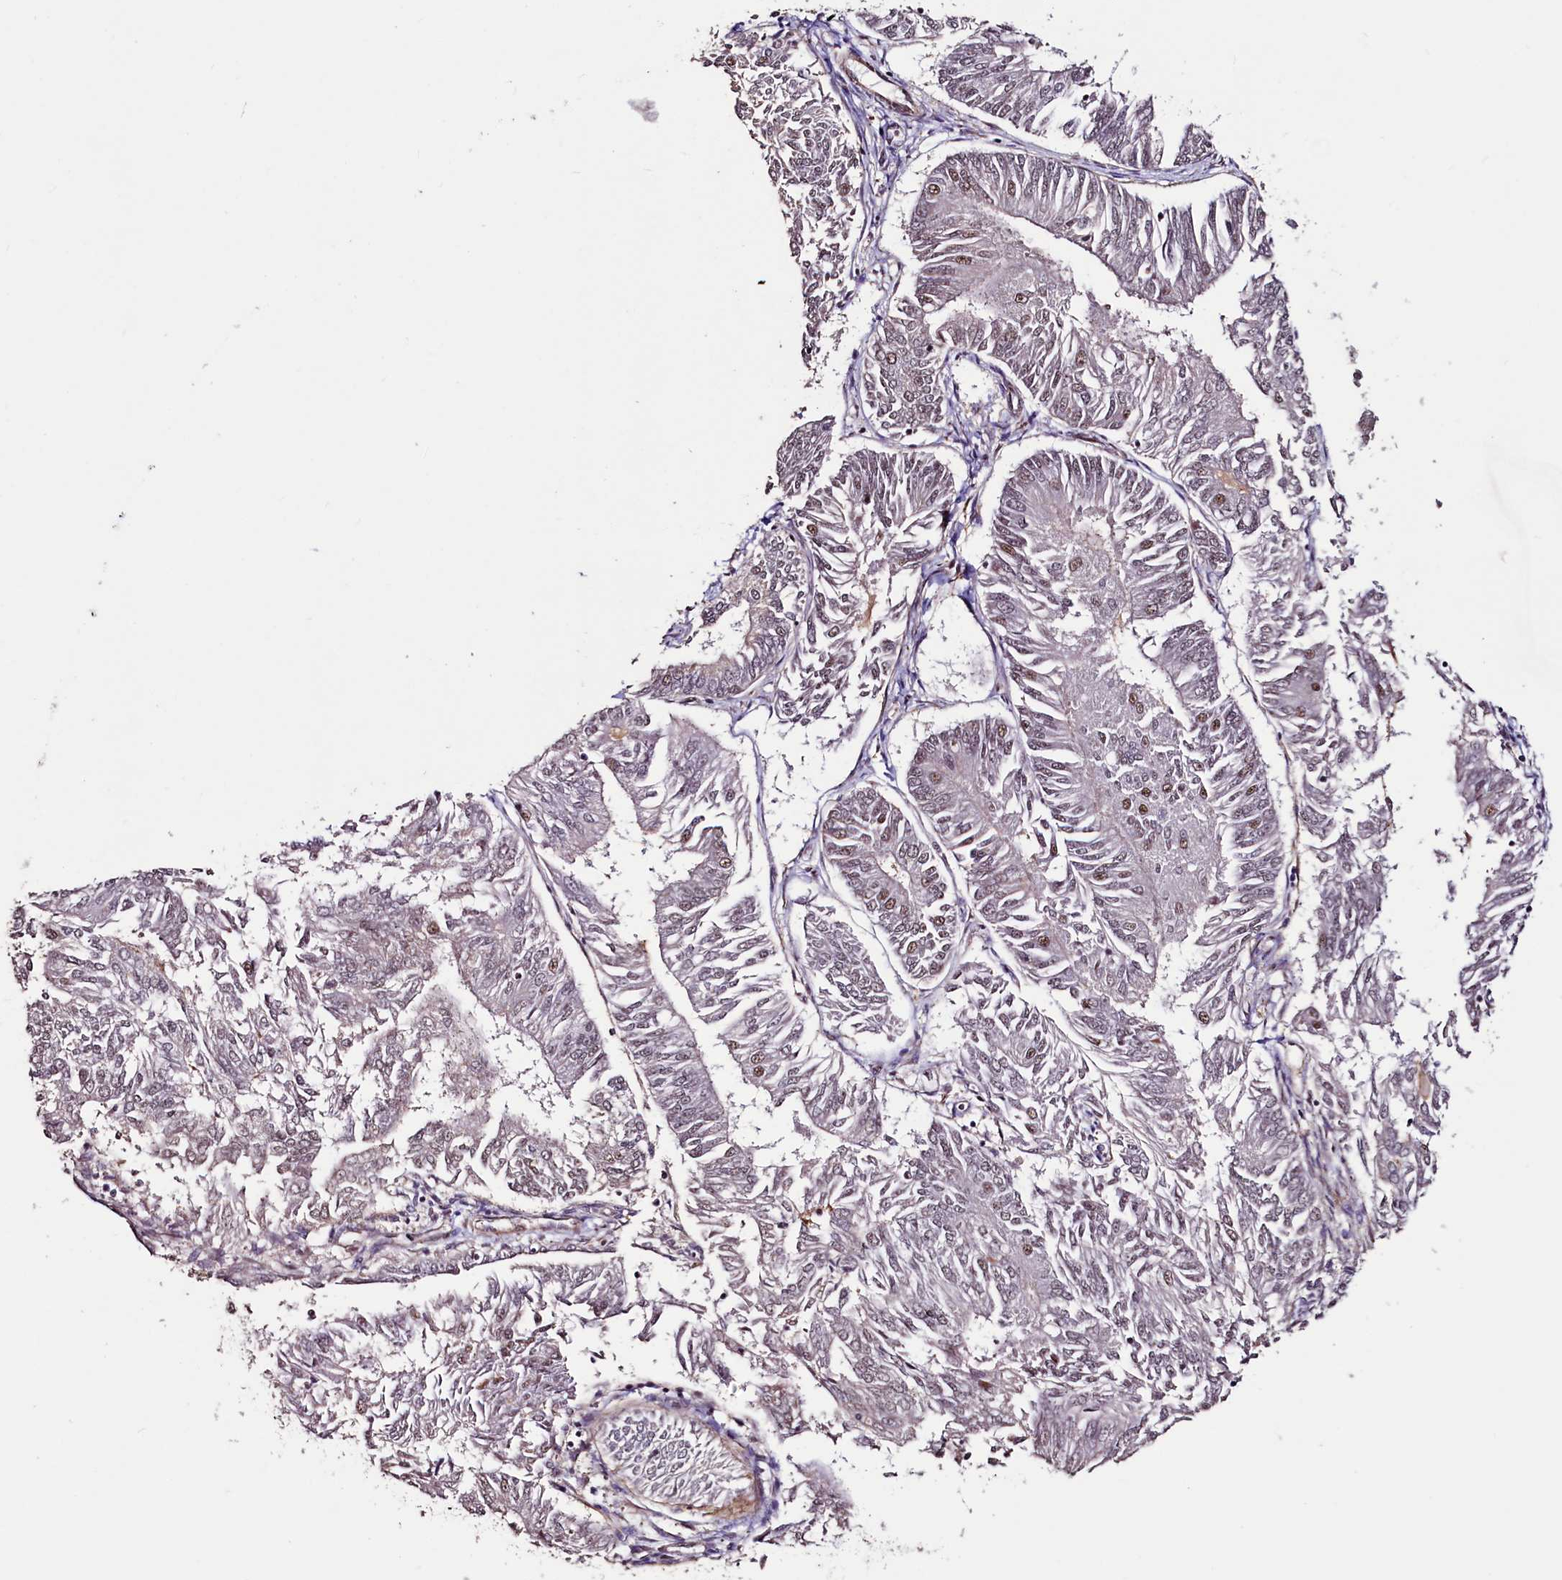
{"staining": {"intensity": "moderate", "quantity": "<25%", "location": "nuclear"}, "tissue": "endometrial cancer", "cell_type": "Tumor cells", "image_type": "cancer", "snomed": [{"axis": "morphology", "description": "Adenocarcinoma, NOS"}, {"axis": "topography", "description": "Endometrium"}], "caption": "Adenocarcinoma (endometrial) stained with DAB (3,3'-diaminobenzidine) immunohistochemistry (IHC) reveals low levels of moderate nuclear staining in approximately <25% of tumor cells.", "gene": "SFSWAP", "patient": {"sex": "female", "age": 58}}